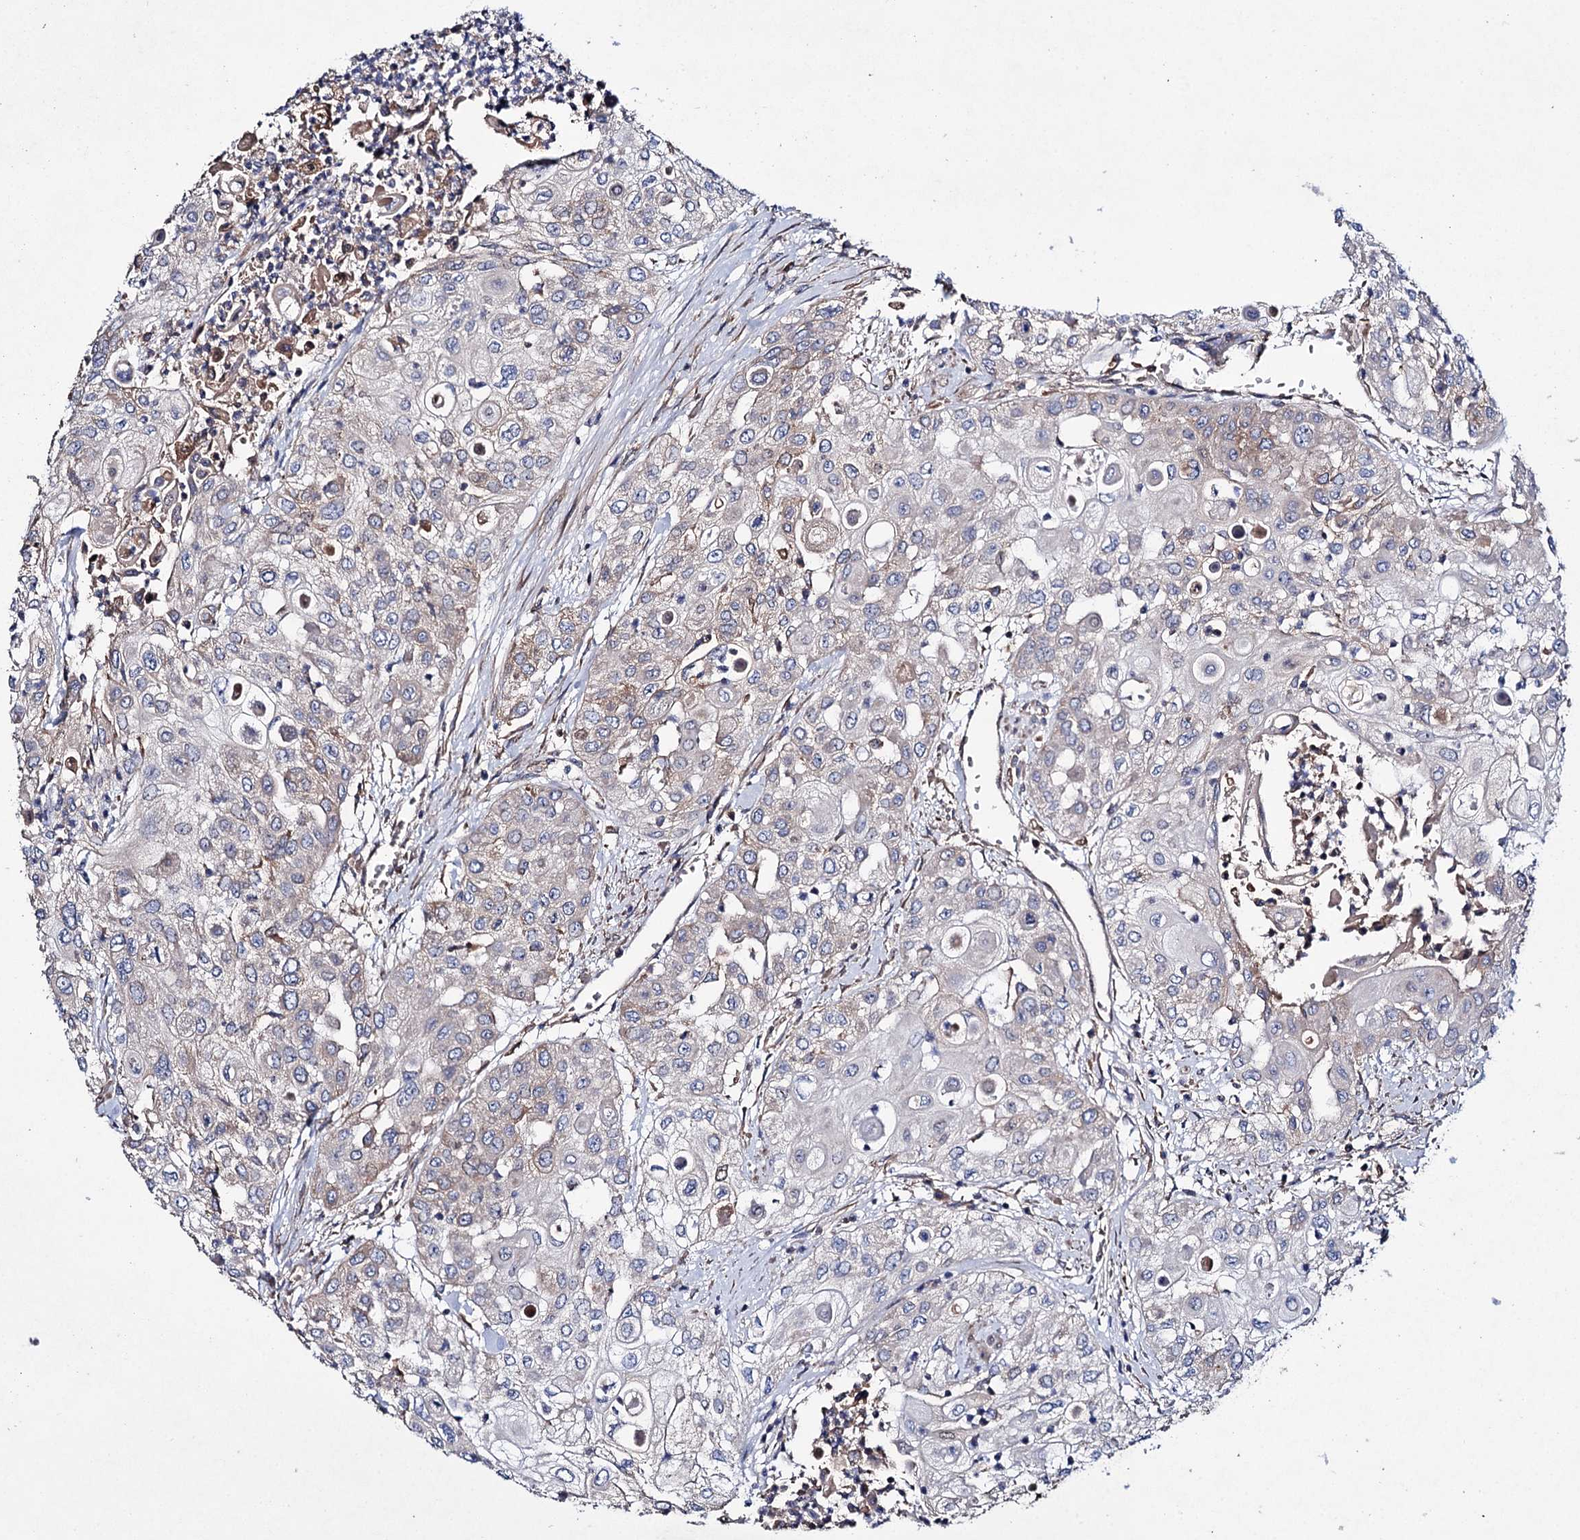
{"staining": {"intensity": "weak", "quantity": "<25%", "location": "cytoplasmic/membranous"}, "tissue": "urothelial cancer", "cell_type": "Tumor cells", "image_type": "cancer", "snomed": [{"axis": "morphology", "description": "Urothelial carcinoma, High grade"}, {"axis": "topography", "description": "Urinary bladder"}], "caption": "There is no significant expression in tumor cells of urothelial cancer.", "gene": "CLPB", "patient": {"sex": "female", "age": 79}}